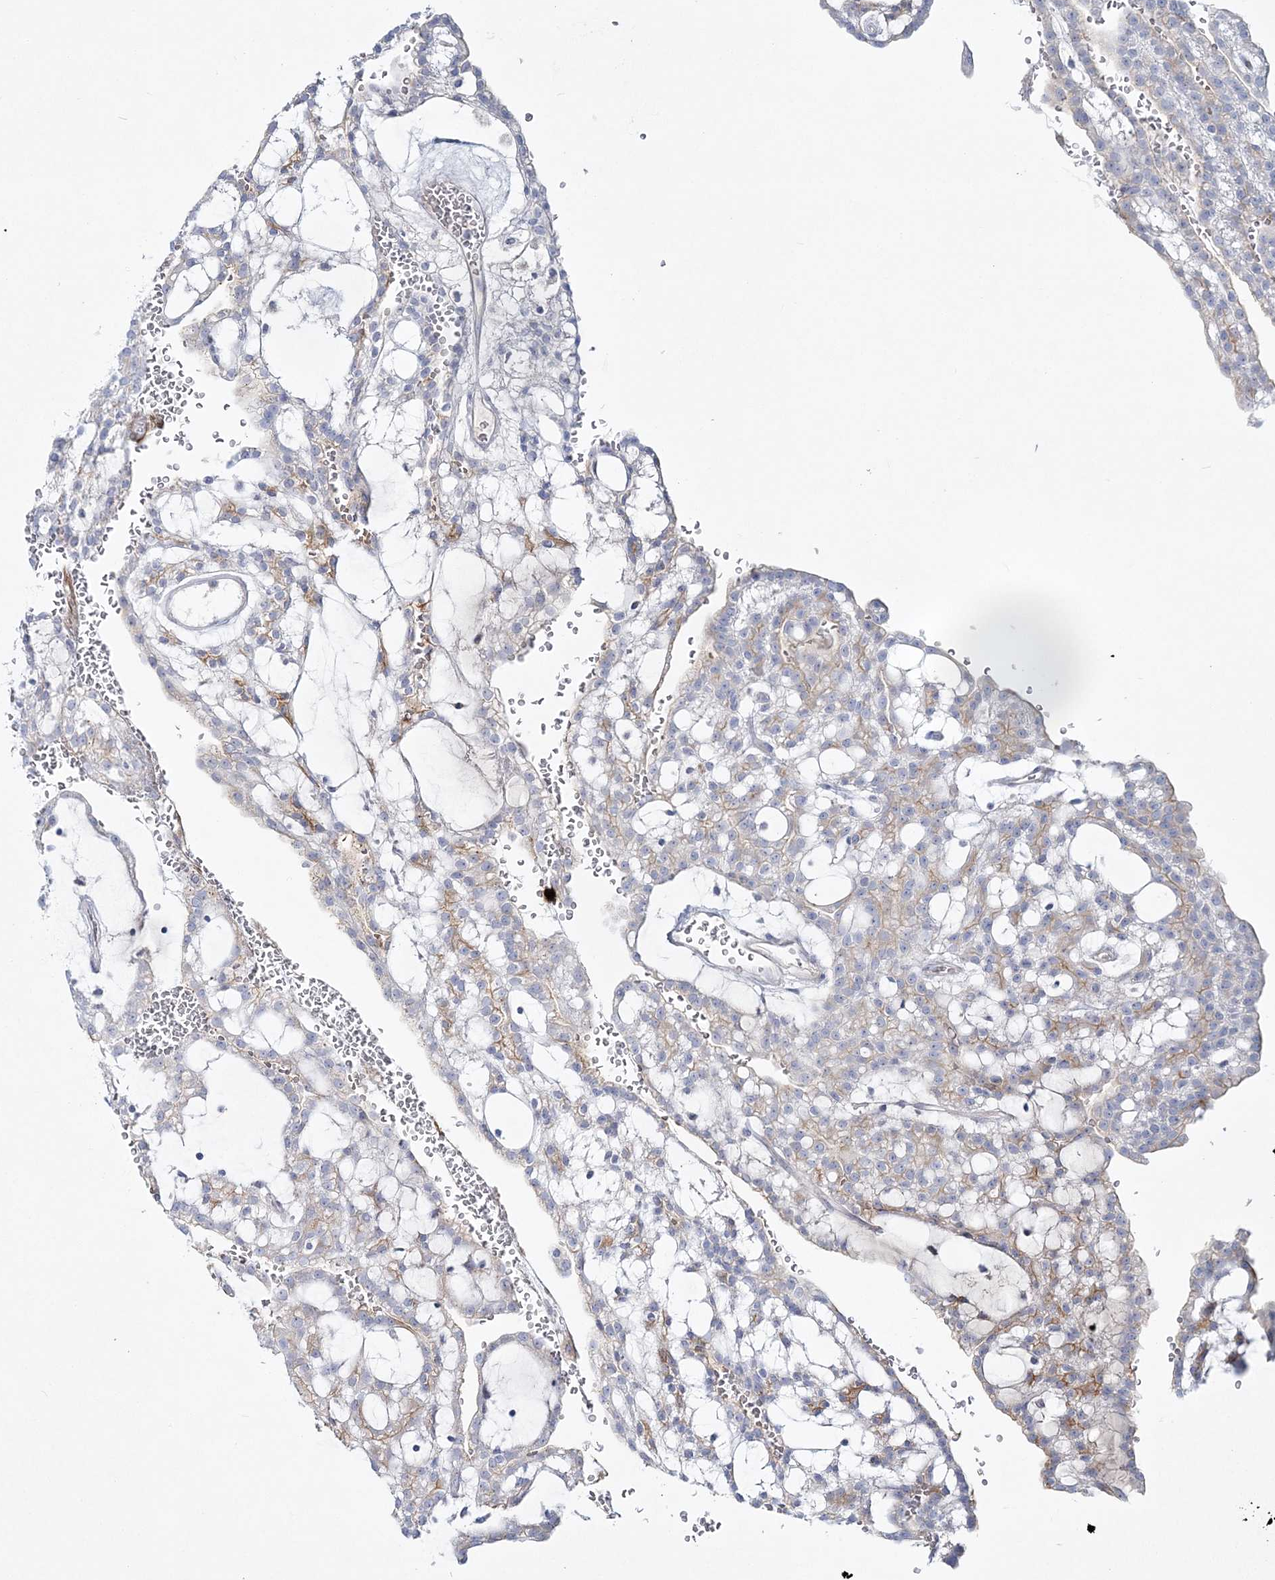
{"staining": {"intensity": "weak", "quantity": "<25%", "location": "cytoplasmic/membranous"}, "tissue": "renal cancer", "cell_type": "Tumor cells", "image_type": "cancer", "snomed": [{"axis": "morphology", "description": "Adenocarcinoma, NOS"}, {"axis": "topography", "description": "Kidney"}], "caption": "IHC of renal adenocarcinoma demonstrates no expression in tumor cells.", "gene": "WDSUB1", "patient": {"sex": "male", "age": 63}}